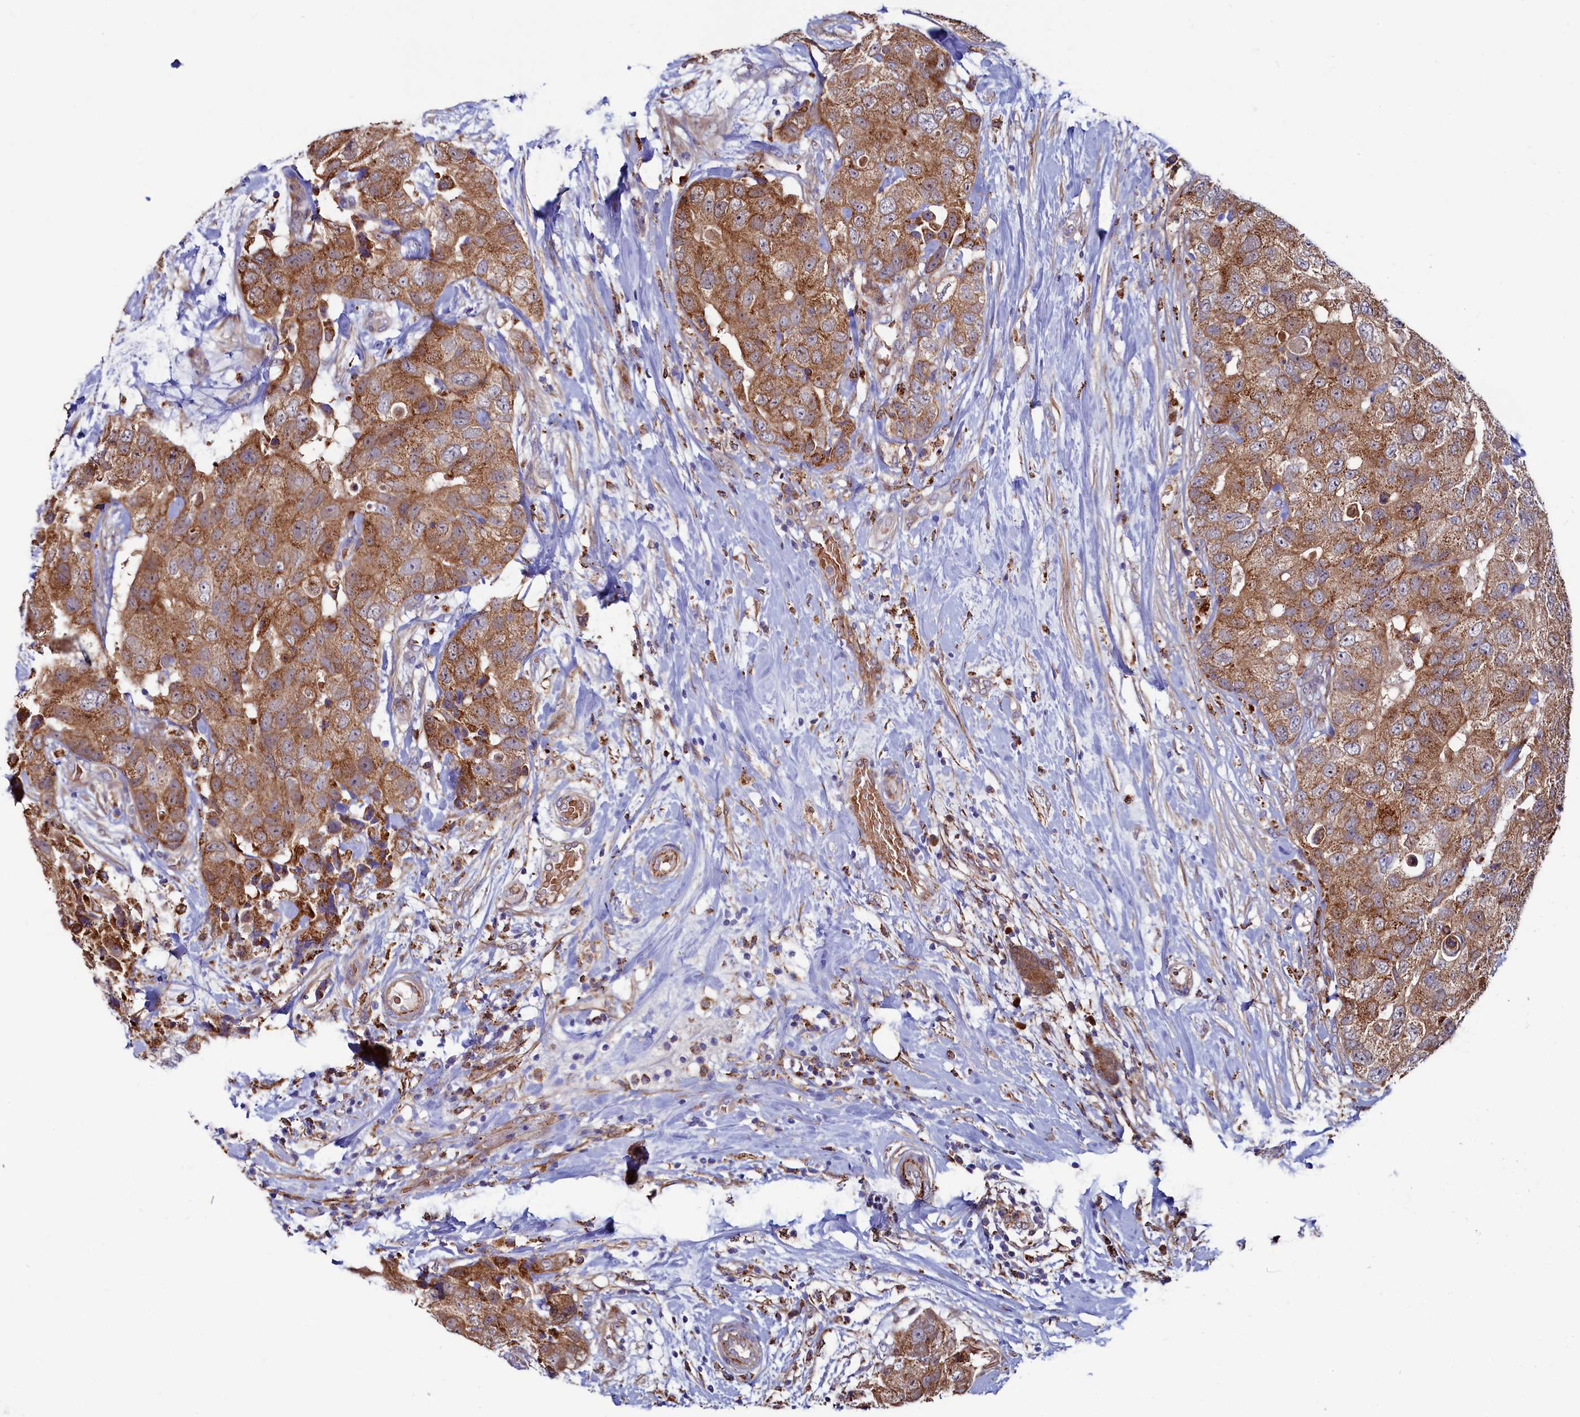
{"staining": {"intensity": "moderate", "quantity": ">75%", "location": "cytoplasmic/membranous"}, "tissue": "breast cancer", "cell_type": "Tumor cells", "image_type": "cancer", "snomed": [{"axis": "morphology", "description": "Duct carcinoma"}, {"axis": "topography", "description": "Breast"}], "caption": "Breast cancer tissue demonstrates moderate cytoplasmic/membranous positivity in about >75% of tumor cells, visualized by immunohistochemistry.", "gene": "ASTE1", "patient": {"sex": "female", "age": 62}}